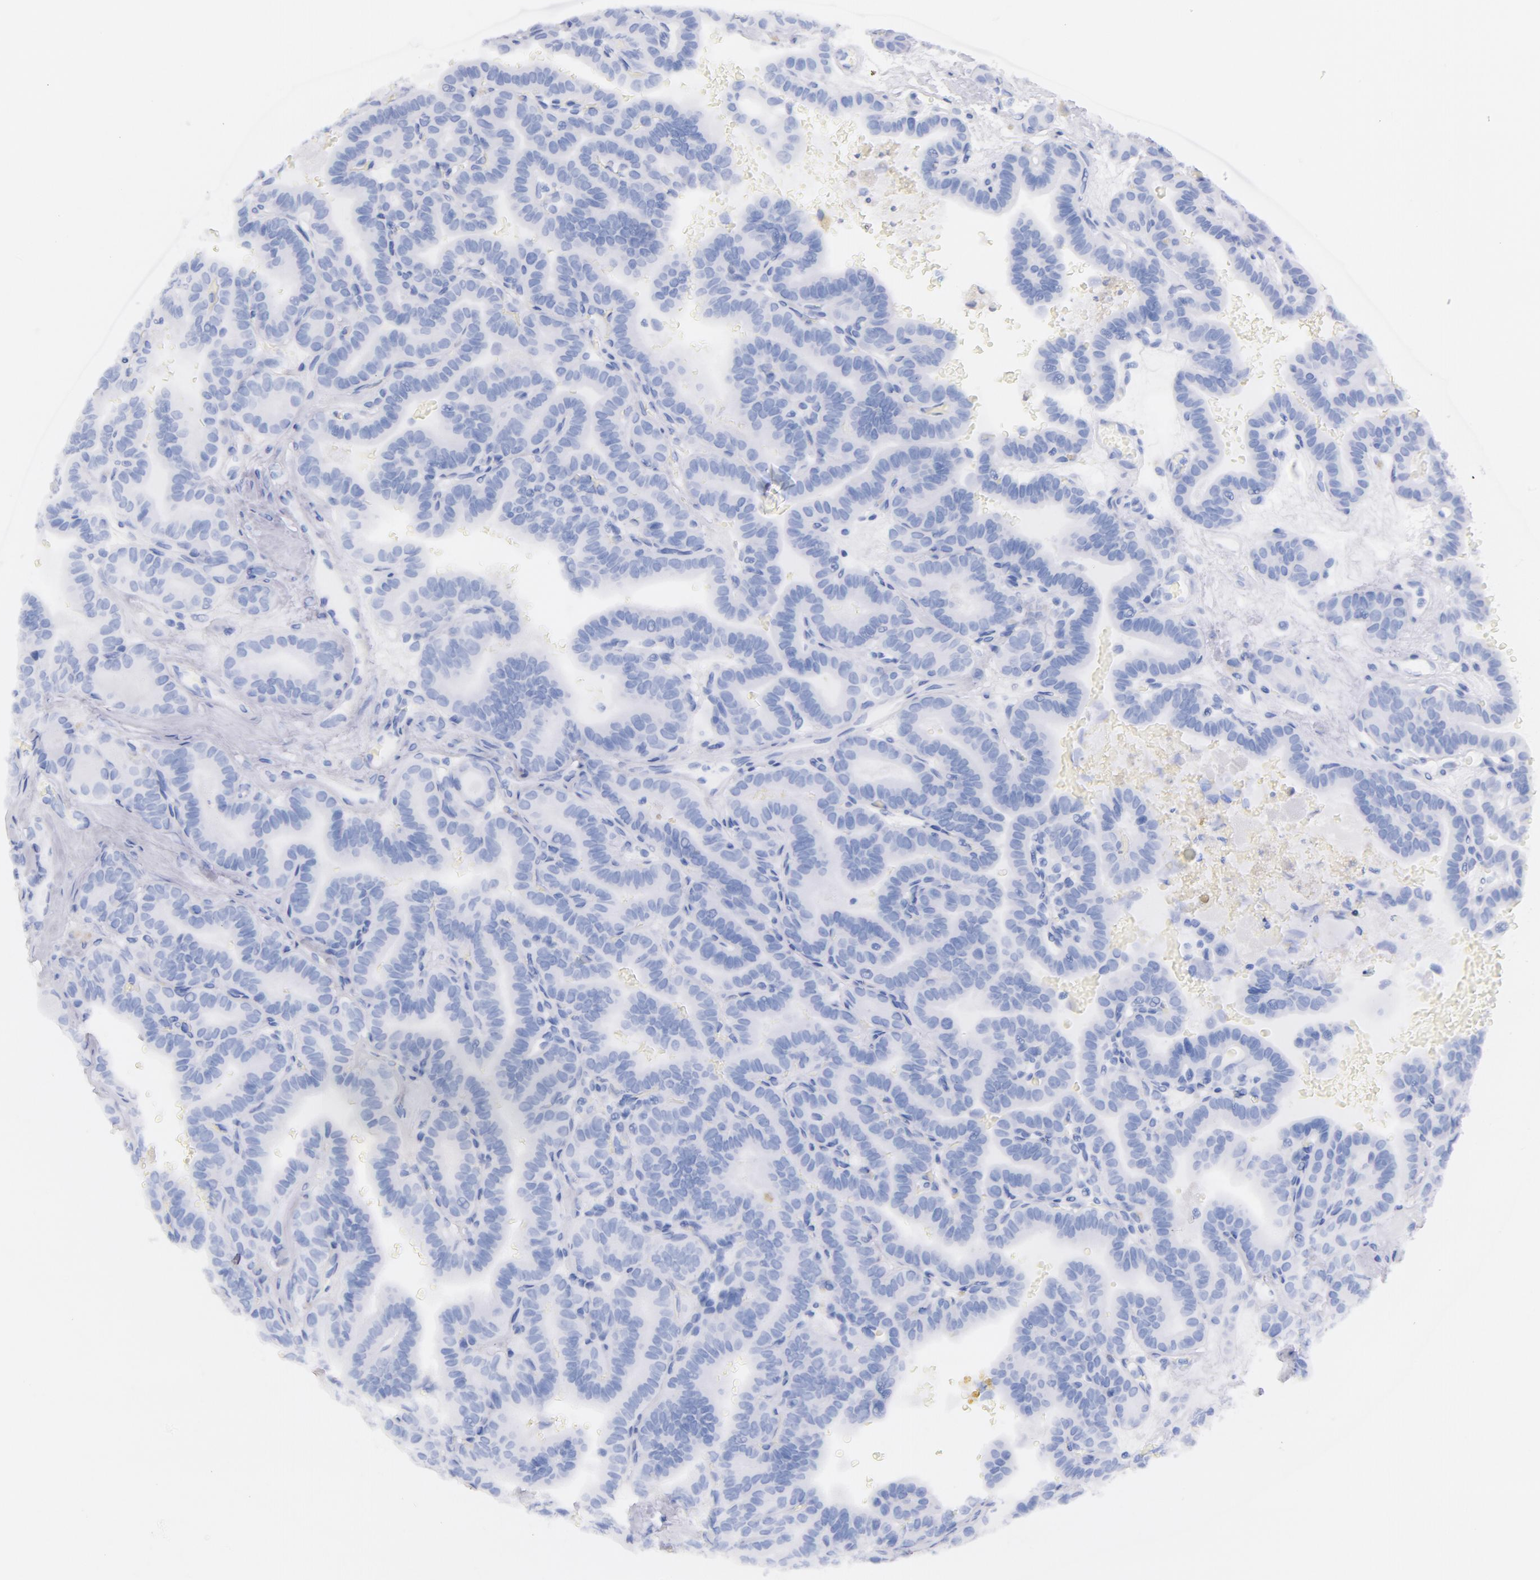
{"staining": {"intensity": "negative", "quantity": "none", "location": "none"}, "tissue": "thyroid cancer", "cell_type": "Tumor cells", "image_type": "cancer", "snomed": [{"axis": "morphology", "description": "Papillary adenocarcinoma, NOS"}, {"axis": "topography", "description": "Thyroid gland"}], "caption": "This is an immunohistochemistry micrograph of human thyroid cancer (papillary adenocarcinoma). There is no positivity in tumor cells.", "gene": "CD44", "patient": {"sex": "male", "age": 87}}